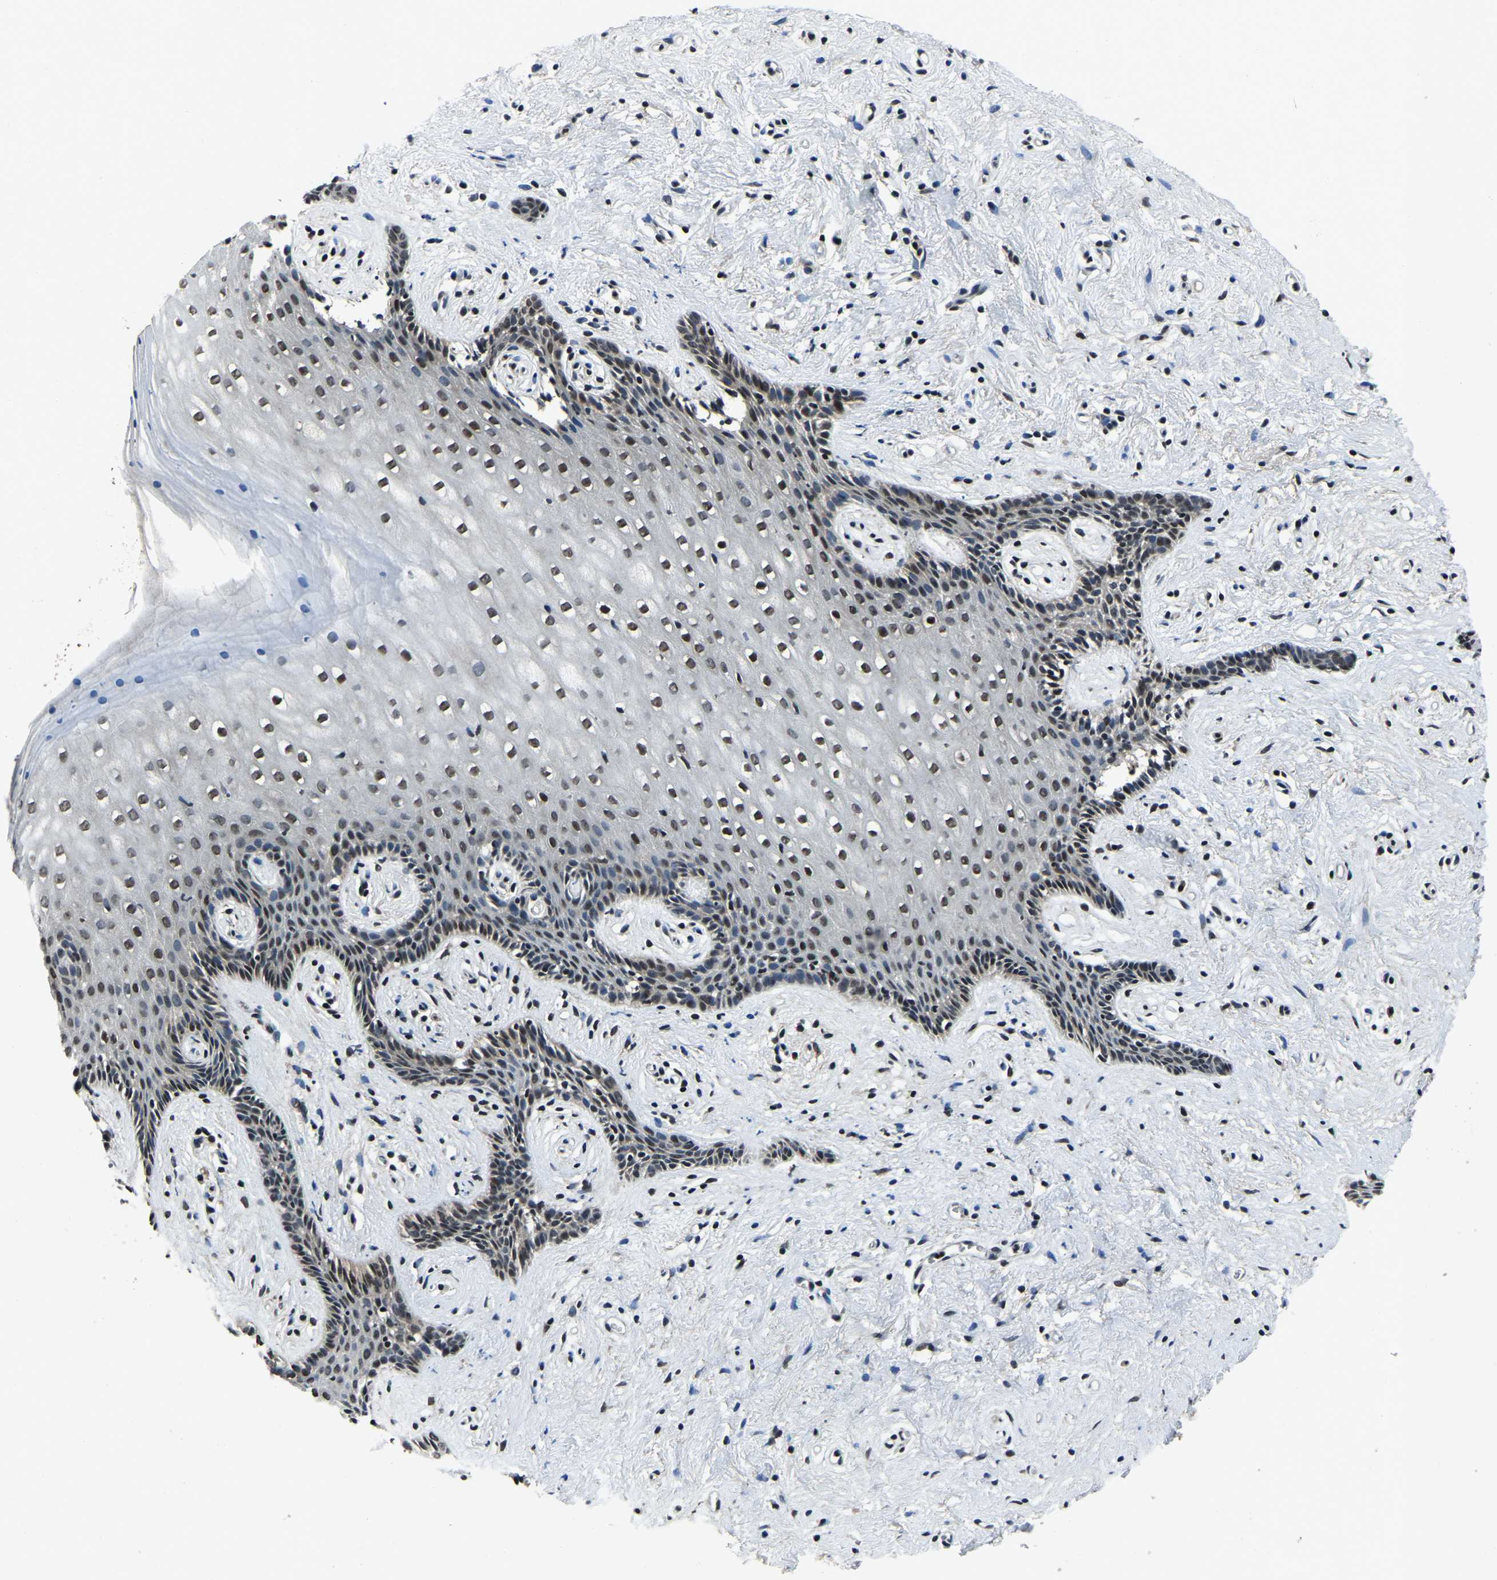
{"staining": {"intensity": "moderate", "quantity": "25%-75%", "location": "nuclear"}, "tissue": "vagina", "cell_type": "Squamous epithelial cells", "image_type": "normal", "snomed": [{"axis": "morphology", "description": "Normal tissue, NOS"}, {"axis": "topography", "description": "Vagina"}], "caption": "Immunohistochemistry (IHC) staining of normal vagina, which demonstrates medium levels of moderate nuclear positivity in about 25%-75% of squamous epithelial cells indicating moderate nuclear protein positivity. The staining was performed using DAB (3,3'-diaminobenzidine) (brown) for protein detection and nuclei were counterstained in hematoxylin (blue).", "gene": "ANKIB1", "patient": {"sex": "female", "age": 44}}